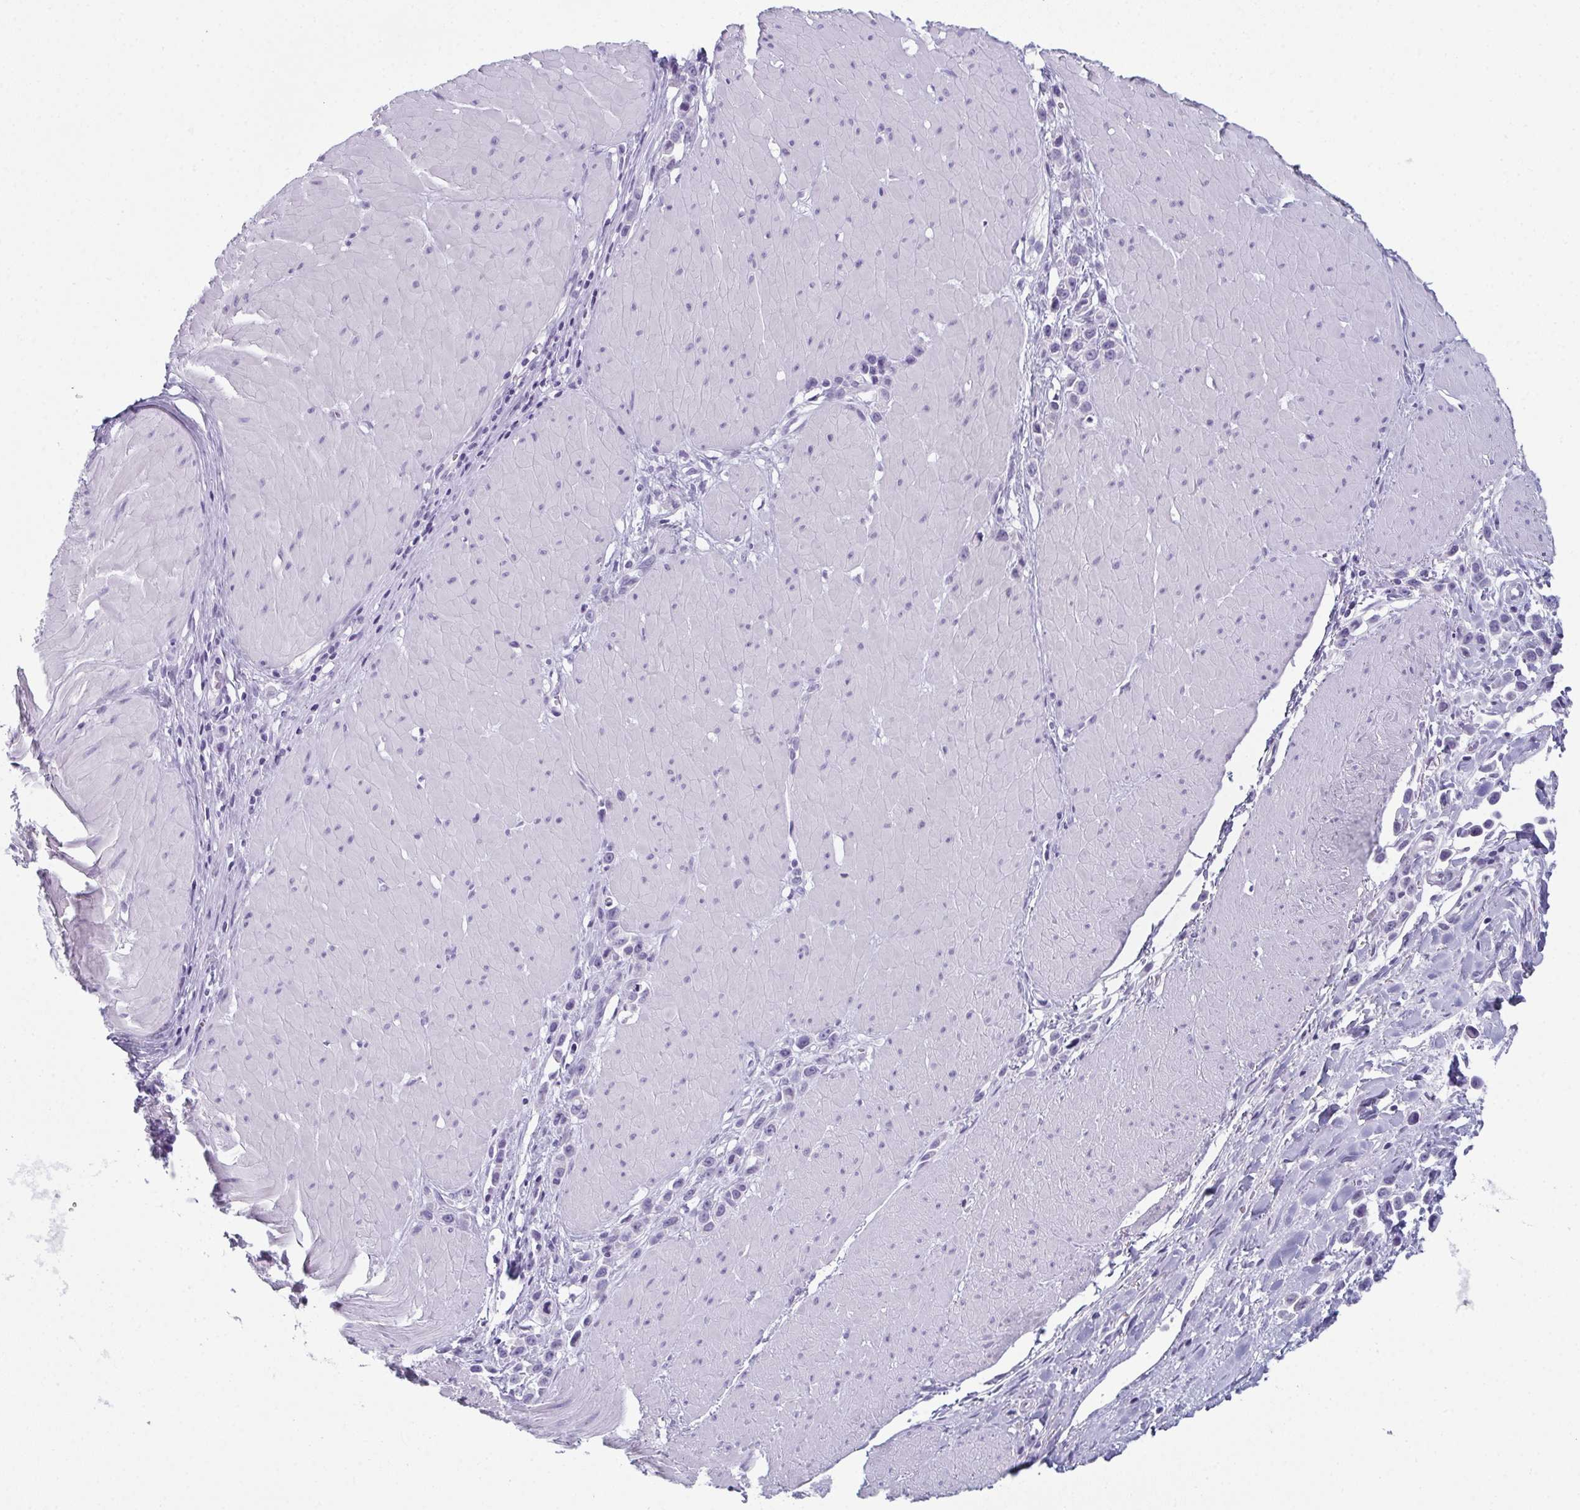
{"staining": {"intensity": "negative", "quantity": "none", "location": "none"}, "tissue": "stomach cancer", "cell_type": "Tumor cells", "image_type": "cancer", "snomed": [{"axis": "morphology", "description": "Adenocarcinoma, NOS"}, {"axis": "topography", "description": "Stomach"}], "caption": "An immunohistochemistry (IHC) image of stomach adenocarcinoma is shown. There is no staining in tumor cells of stomach adenocarcinoma.", "gene": "ENKUR", "patient": {"sex": "male", "age": 47}}